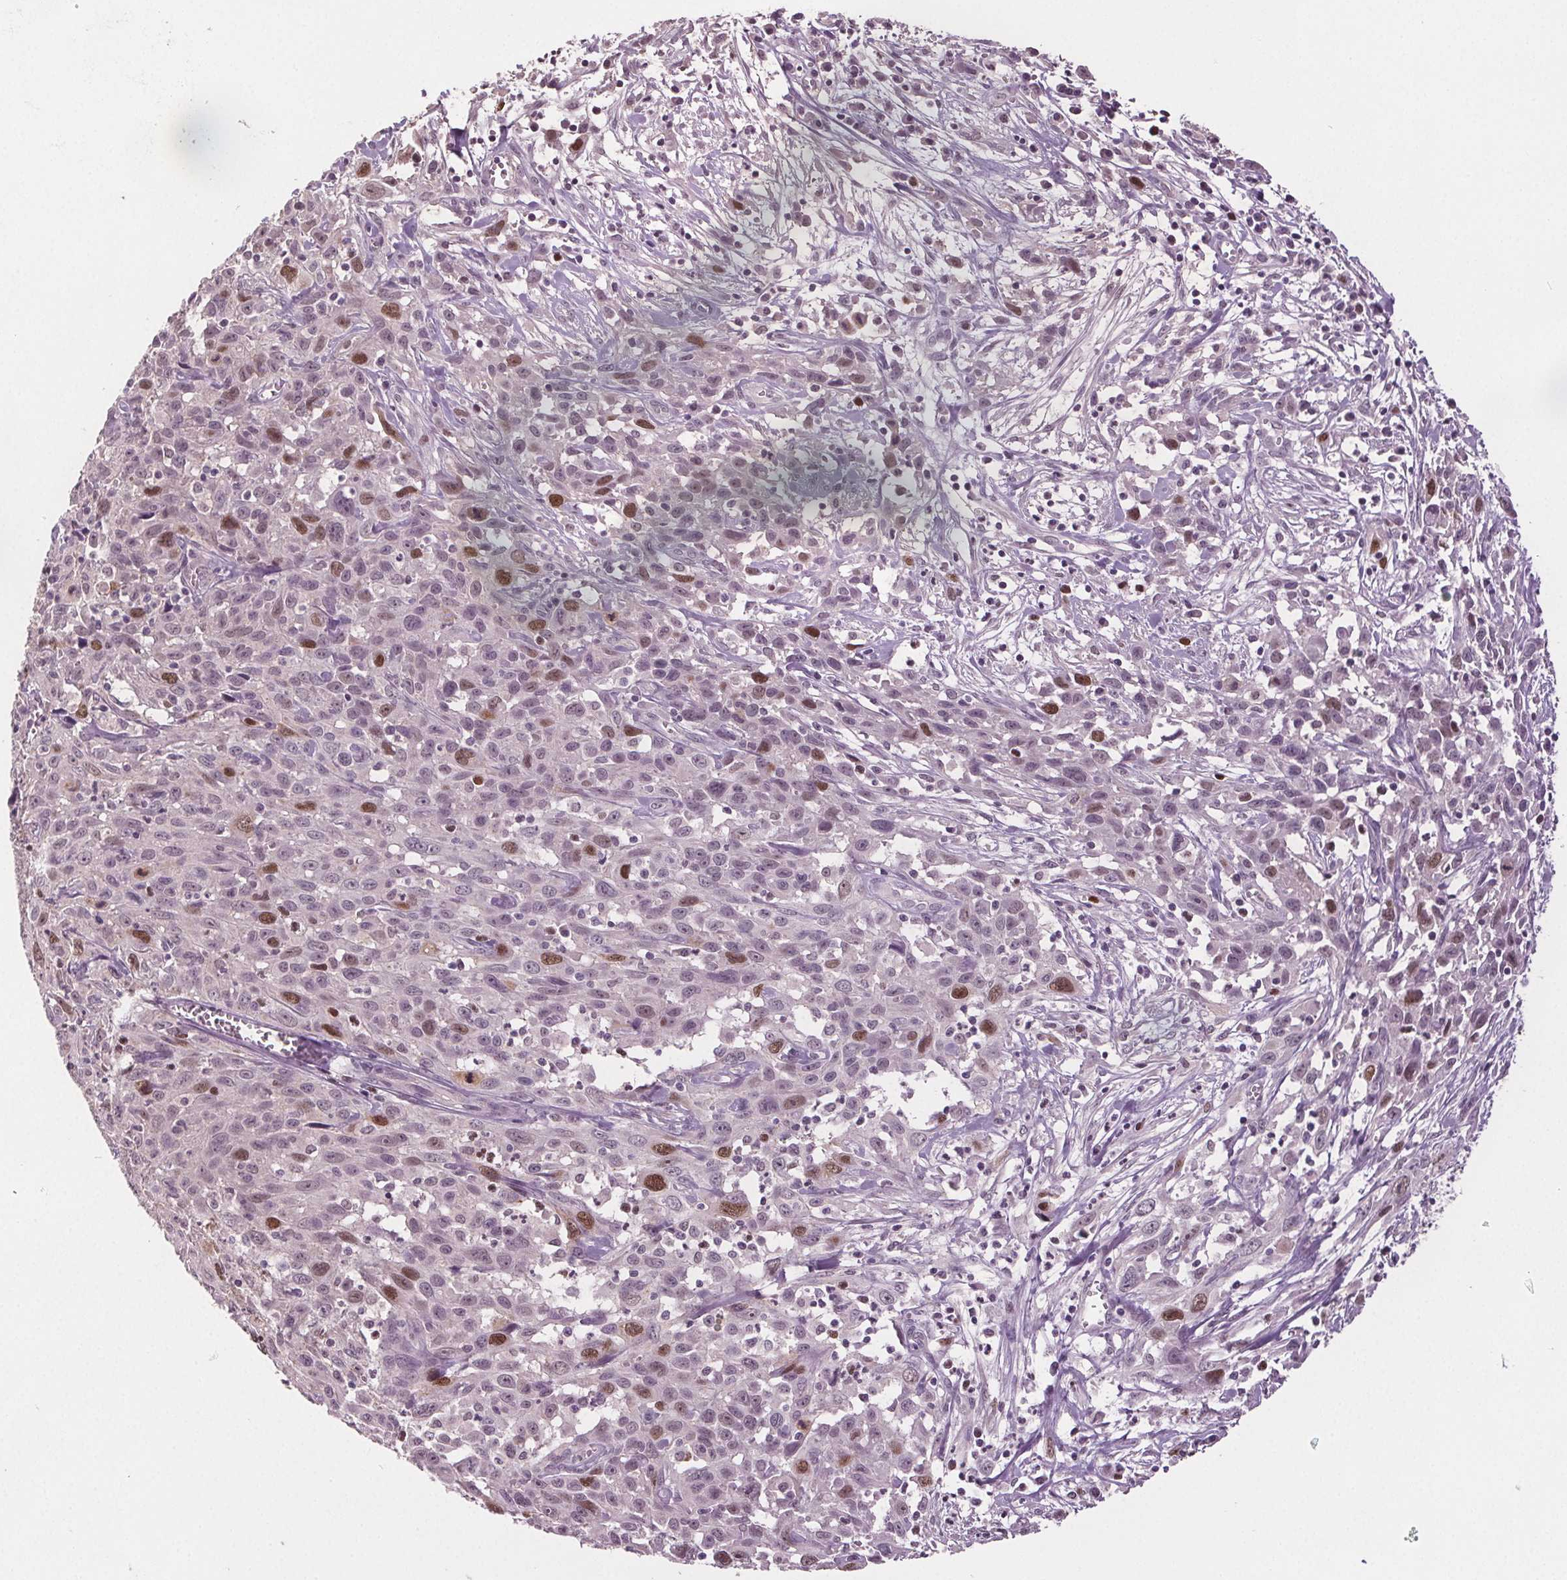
{"staining": {"intensity": "moderate", "quantity": "<25%", "location": "nuclear"}, "tissue": "cervical cancer", "cell_type": "Tumor cells", "image_type": "cancer", "snomed": [{"axis": "morphology", "description": "Squamous cell carcinoma, NOS"}, {"axis": "topography", "description": "Cervix"}], "caption": "IHC of cervical cancer (squamous cell carcinoma) reveals low levels of moderate nuclear expression in about <25% of tumor cells.", "gene": "CENPF", "patient": {"sex": "female", "age": 38}}